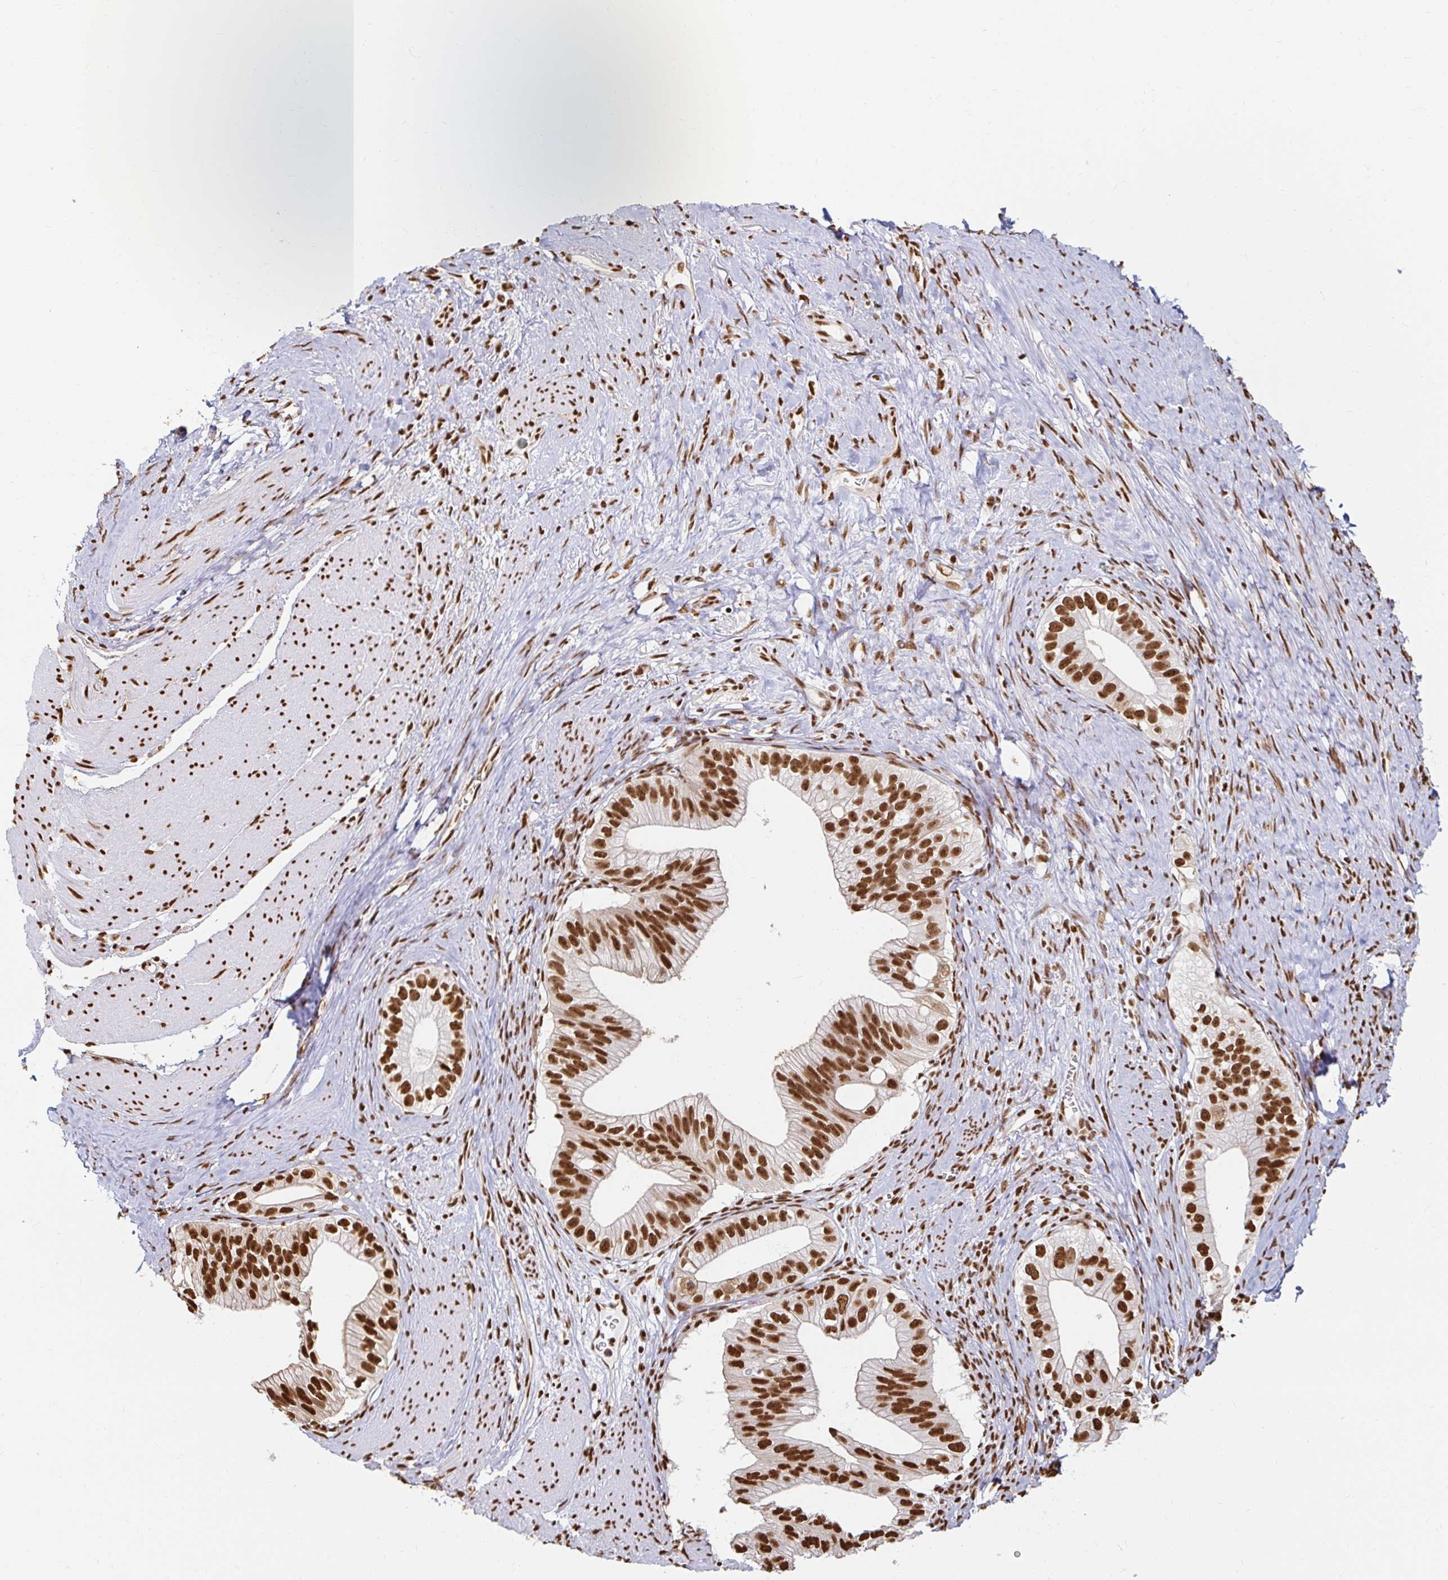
{"staining": {"intensity": "strong", "quantity": ">75%", "location": "nuclear"}, "tissue": "pancreatic cancer", "cell_type": "Tumor cells", "image_type": "cancer", "snomed": [{"axis": "morphology", "description": "Adenocarcinoma, NOS"}, {"axis": "topography", "description": "Pancreas"}], "caption": "Immunohistochemical staining of pancreatic adenocarcinoma reveals high levels of strong nuclear positivity in about >75% of tumor cells.", "gene": "HNRNPU", "patient": {"sex": "male", "age": 70}}